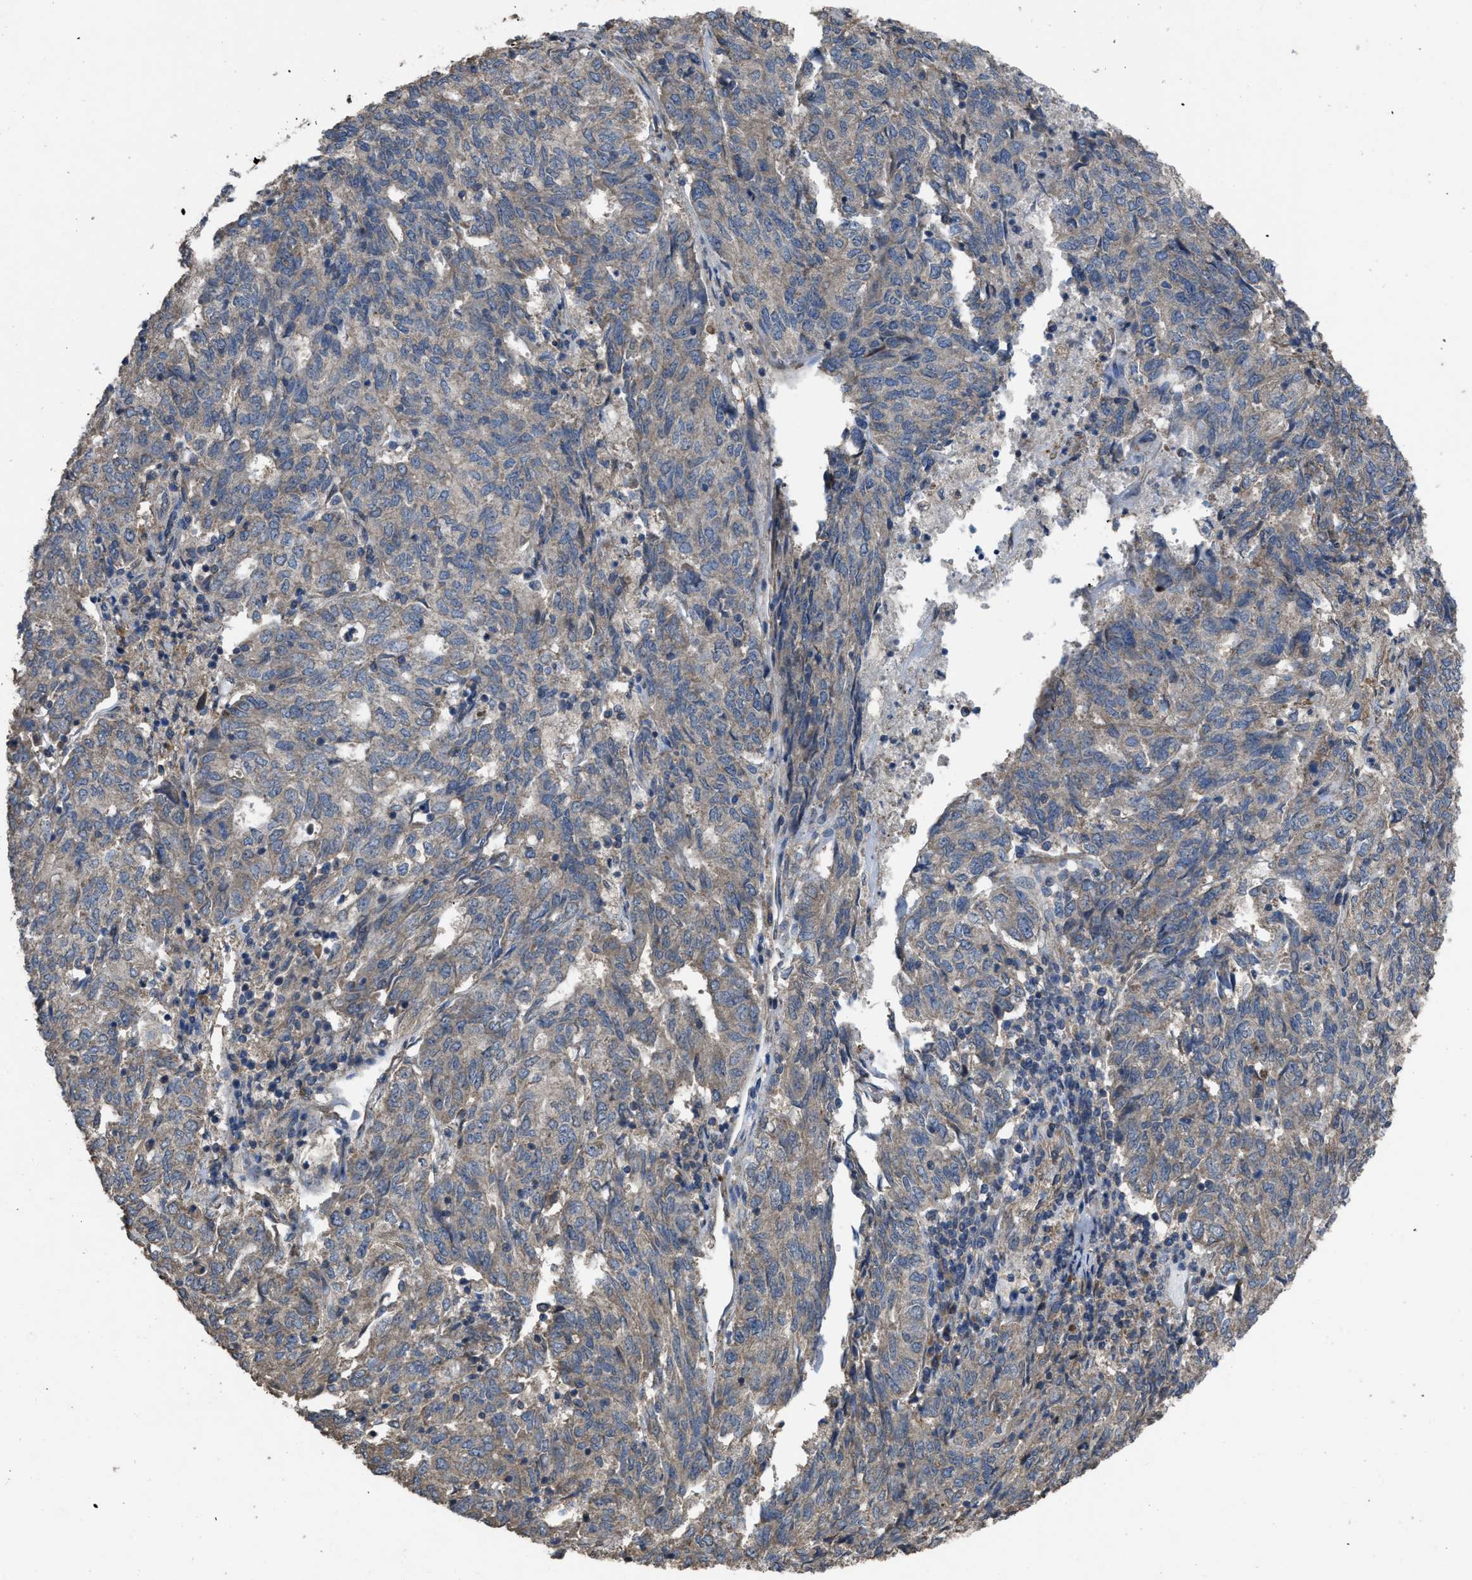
{"staining": {"intensity": "weak", "quantity": "<25%", "location": "cytoplasmic/membranous"}, "tissue": "endometrial cancer", "cell_type": "Tumor cells", "image_type": "cancer", "snomed": [{"axis": "morphology", "description": "Adenocarcinoma, NOS"}, {"axis": "topography", "description": "Endometrium"}], "caption": "Protein analysis of endometrial cancer displays no significant staining in tumor cells. (DAB immunohistochemistry with hematoxylin counter stain).", "gene": "ARL6", "patient": {"sex": "female", "age": 80}}